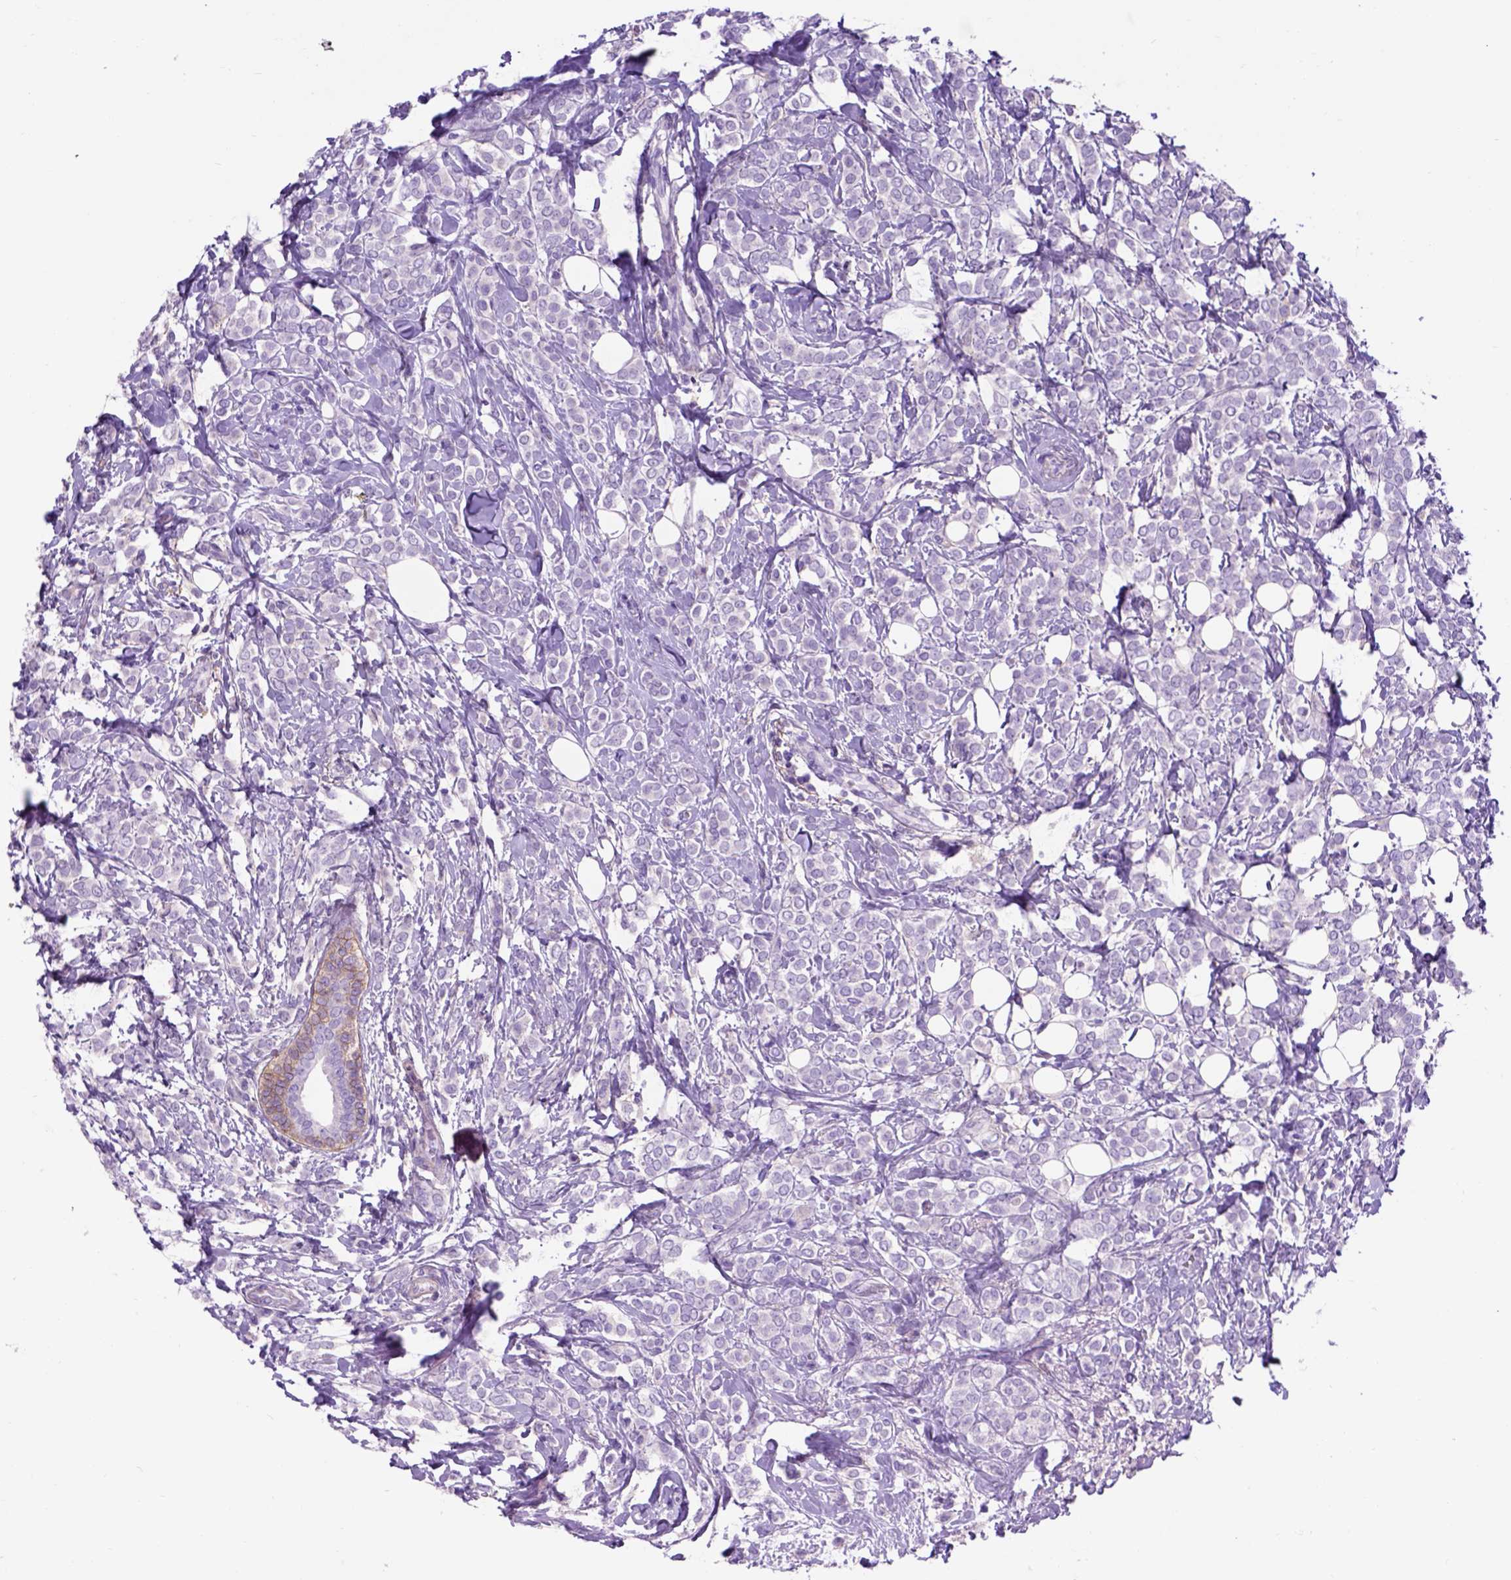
{"staining": {"intensity": "negative", "quantity": "none", "location": "none"}, "tissue": "breast cancer", "cell_type": "Tumor cells", "image_type": "cancer", "snomed": [{"axis": "morphology", "description": "Lobular carcinoma"}, {"axis": "topography", "description": "Breast"}], "caption": "Histopathology image shows no significant protein staining in tumor cells of breast cancer (lobular carcinoma). Nuclei are stained in blue.", "gene": "EGFR", "patient": {"sex": "female", "age": 49}}